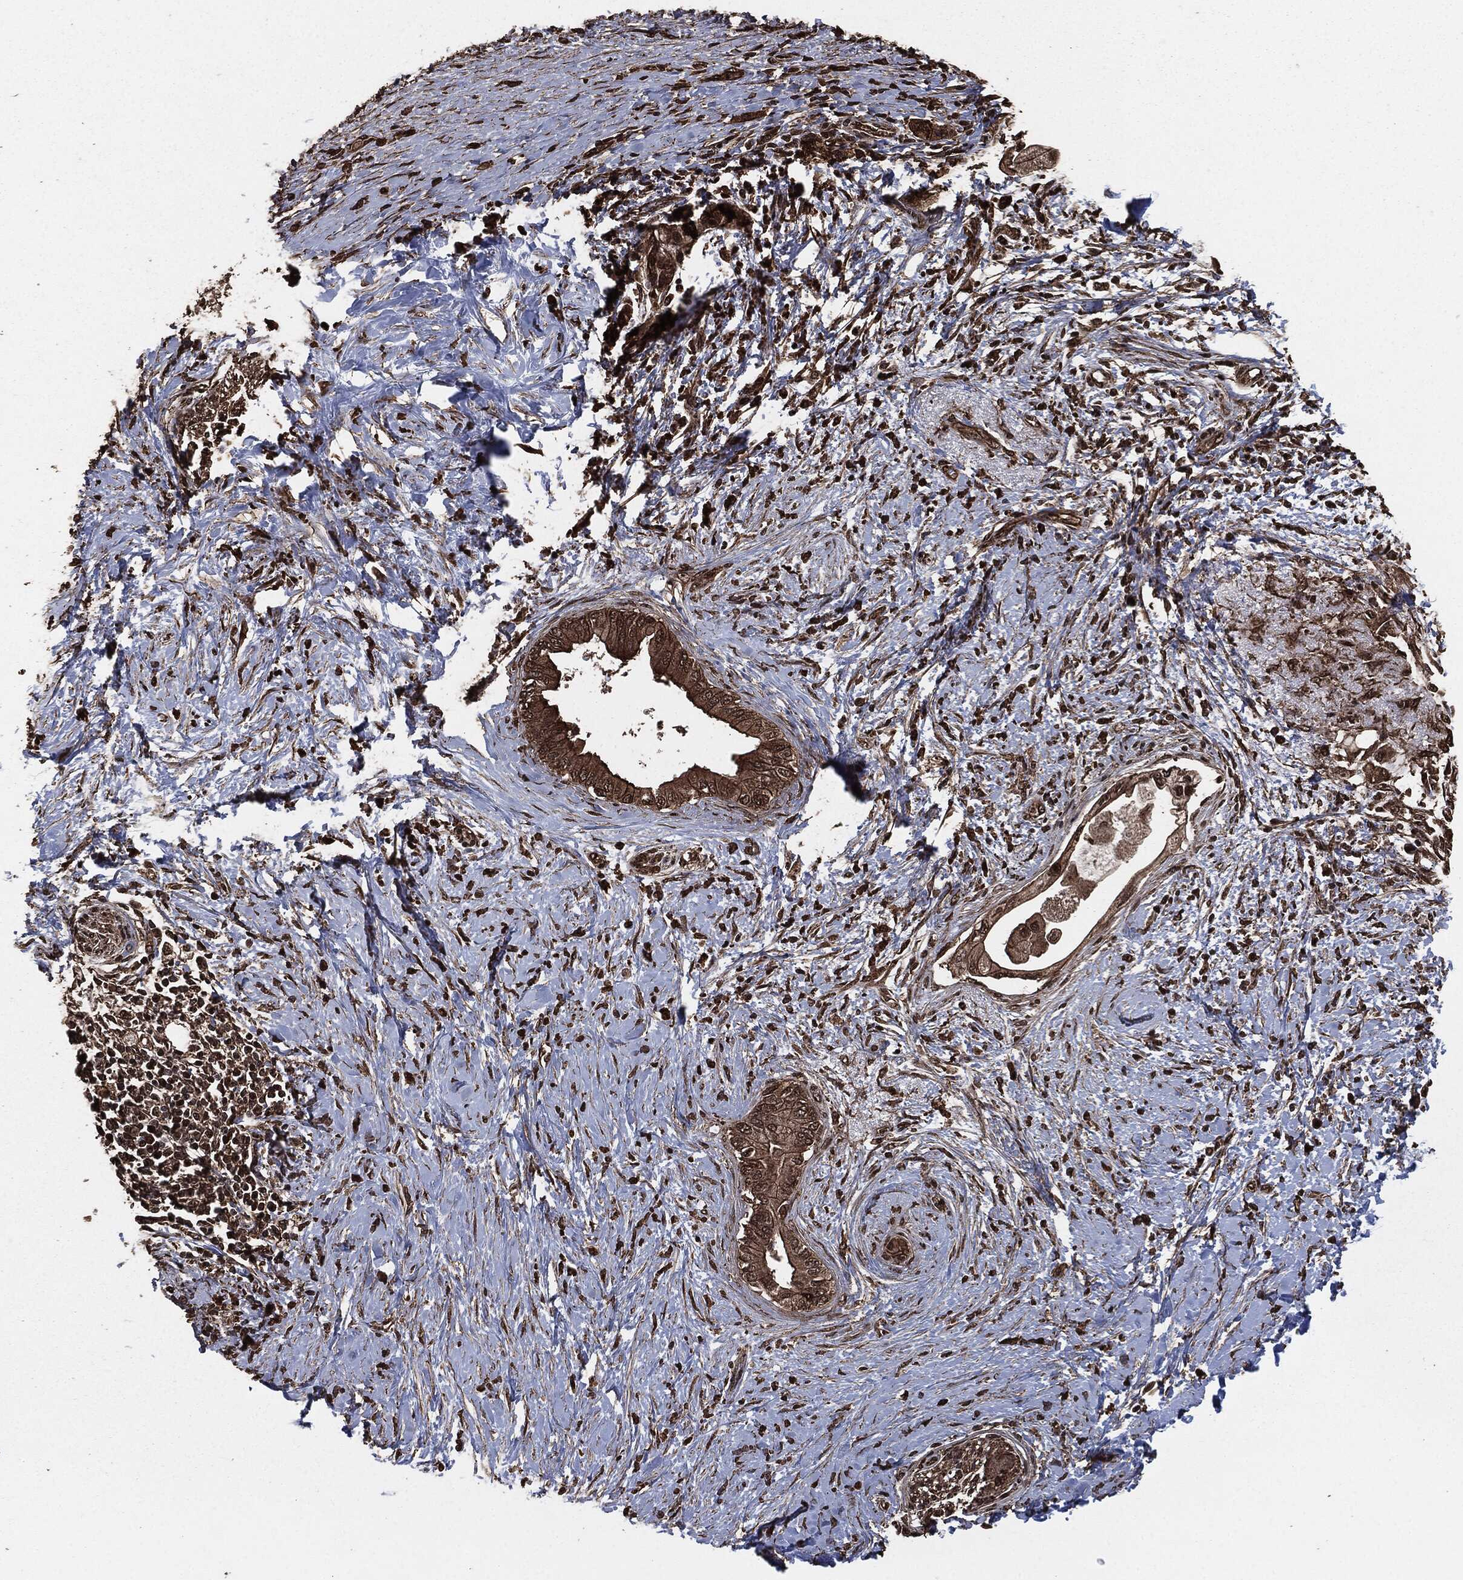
{"staining": {"intensity": "strong", "quantity": "25%-75%", "location": "cytoplasmic/membranous"}, "tissue": "pancreatic cancer", "cell_type": "Tumor cells", "image_type": "cancer", "snomed": [{"axis": "morphology", "description": "Normal tissue, NOS"}, {"axis": "morphology", "description": "Adenocarcinoma, NOS"}, {"axis": "topography", "description": "Pancreas"}, {"axis": "topography", "description": "Duodenum"}], "caption": "The photomicrograph shows staining of pancreatic cancer (adenocarcinoma), revealing strong cytoplasmic/membranous protein staining (brown color) within tumor cells.", "gene": "EGFR", "patient": {"sex": "female", "age": 60}}